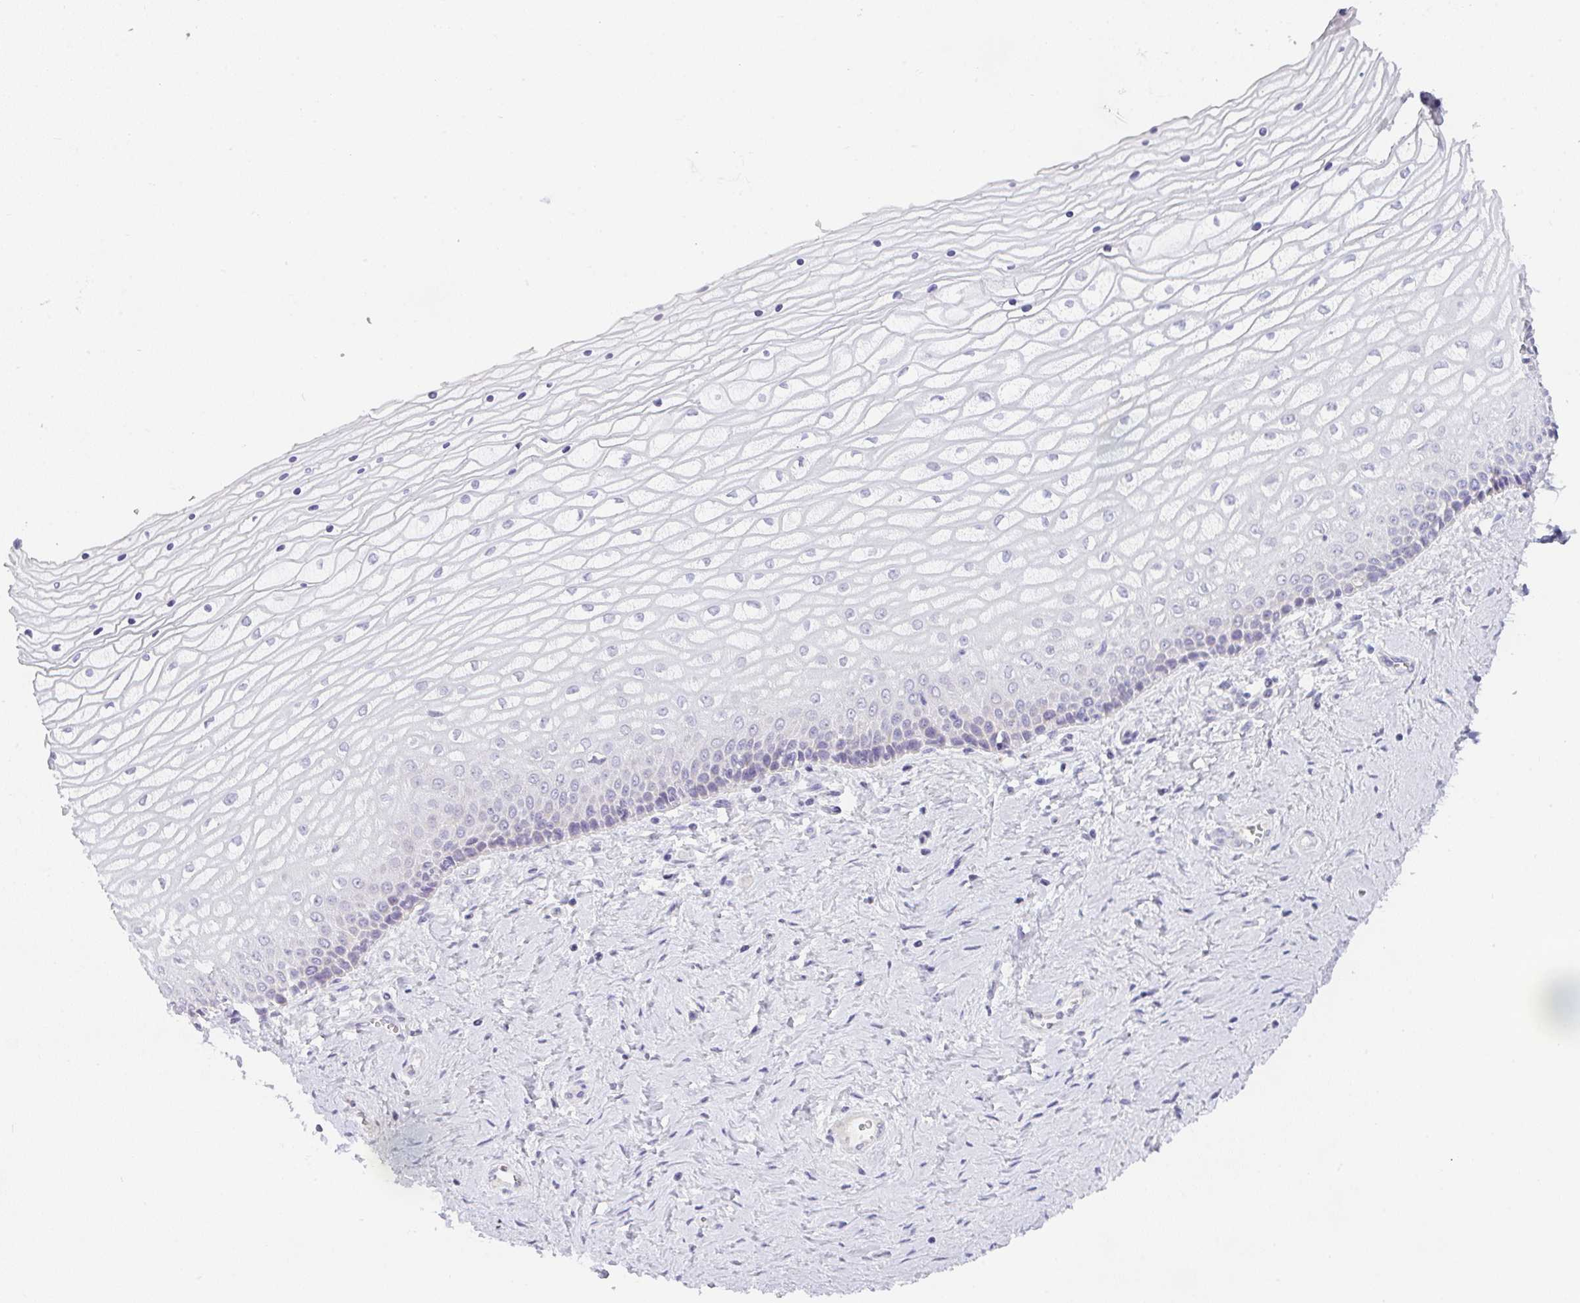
{"staining": {"intensity": "weak", "quantity": "<25%", "location": "cytoplasmic/membranous"}, "tissue": "vagina", "cell_type": "Squamous epithelial cells", "image_type": "normal", "snomed": [{"axis": "morphology", "description": "Normal tissue, NOS"}, {"axis": "topography", "description": "Vagina"}], "caption": "High power microscopy image of an IHC image of unremarkable vagina, revealing no significant expression in squamous epithelial cells. Nuclei are stained in blue.", "gene": "CACNA1S", "patient": {"sex": "female", "age": 45}}